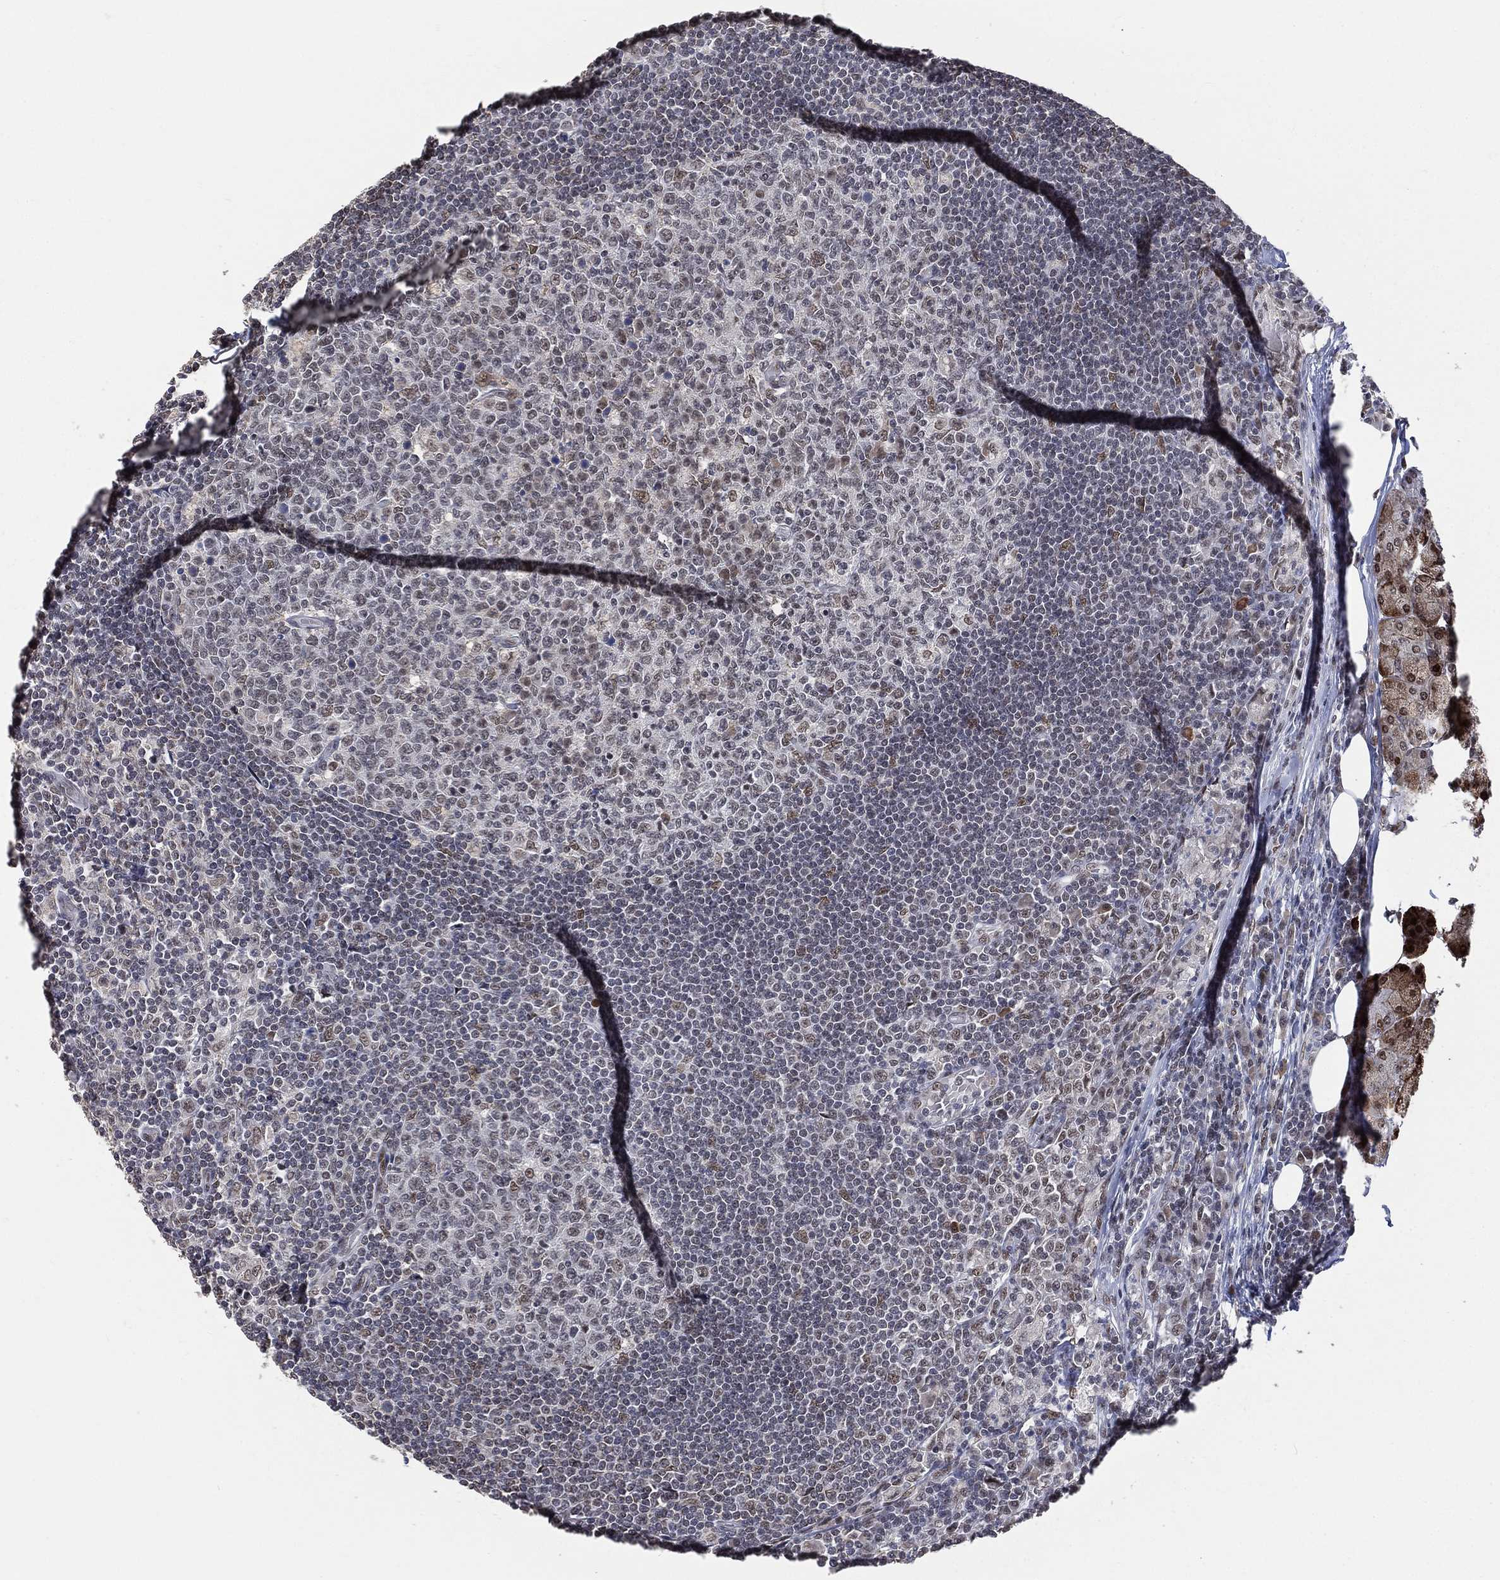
{"staining": {"intensity": "weak", "quantity": "<25%", "location": "nuclear"}, "tissue": "lymph node", "cell_type": "Germinal center cells", "image_type": "normal", "snomed": [{"axis": "morphology", "description": "Normal tissue, NOS"}, {"axis": "topography", "description": "Lymph node"}, {"axis": "topography", "description": "Salivary gland"}], "caption": "The IHC micrograph has no significant positivity in germinal center cells of lymph node. The staining is performed using DAB brown chromogen with nuclei counter-stained in using hematoxylin.", "gene": "YLPM1", "patient": {"sex": "male", "age": 83}}